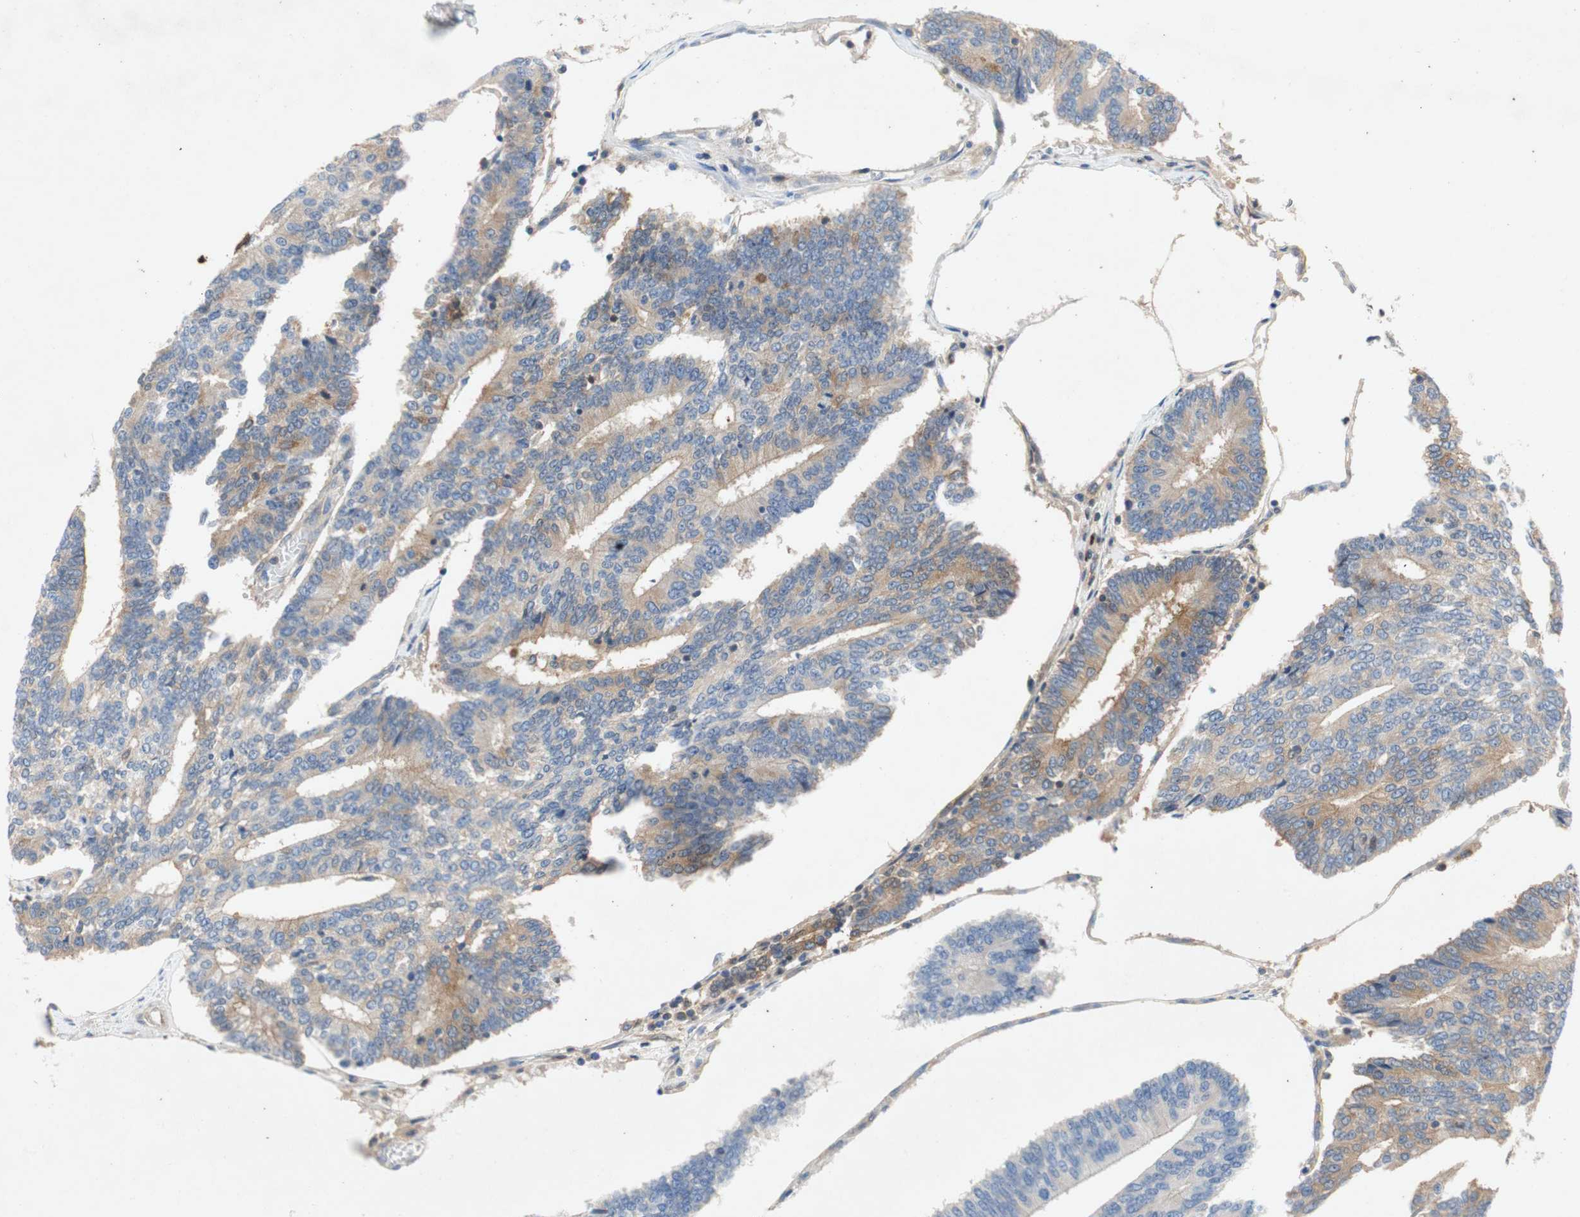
{"staining": {"intensity": "weak", "quantity": "25%-75%", "location": "cytoplasmic/membranous"}, "tissue": "prostate cancer", "cell_type": "Tumor cells", "image_type": "cancer", "snomed": [{"axis": "morphology", "description": "Adenocarcinoma, High grade"}, {"axis": "topography", "description": "Prostate"}], "caption": "IHC (DAB (3,3'-diaminobenzidine)) staining of human prostate cancer shows weak cytoplasmic/membranous protein staining in about 25%-75% of tumor cells.", "gene": "RELB", "patient": {"sex": "male", "age": 55}}